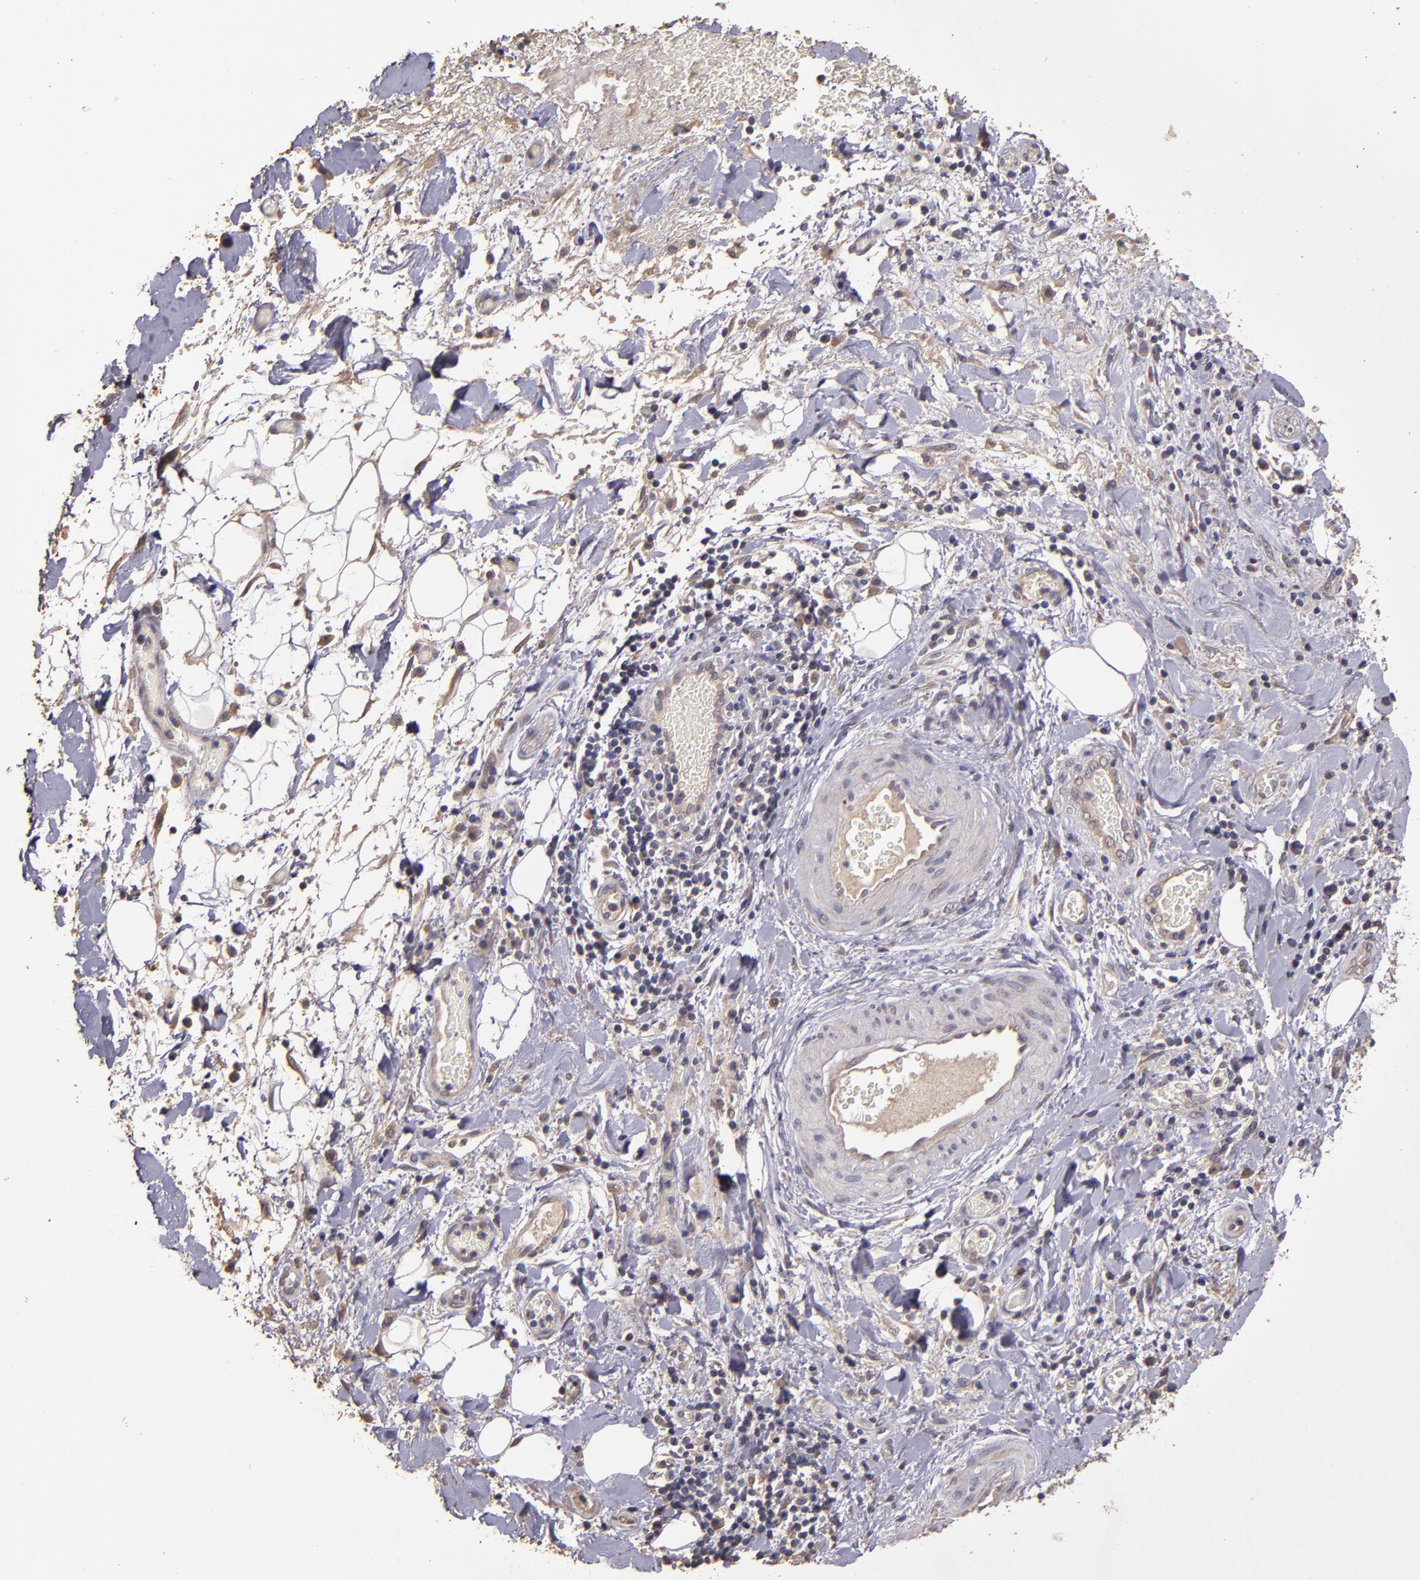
{"staining": {"intensity": "weak", "quantity": ">75%", "location": "cytoplasmic/membranous"}, "tissue": "liver cancer", "cell_type": "Tumor cells", "image_type": "cancer", "snomed": [{"axis": "morphology", "description": "Cholangiocarcinoma"}, {"axis": "topography", "description": "Liver"}], "caption": "Cholangiocarcinoma (liver) tissue exhibits weak cytoplasmic/membranous expression in about >75% of tumor cells", "gene": "HECTD1", "patient": {"sex": "male", "age": 58}}